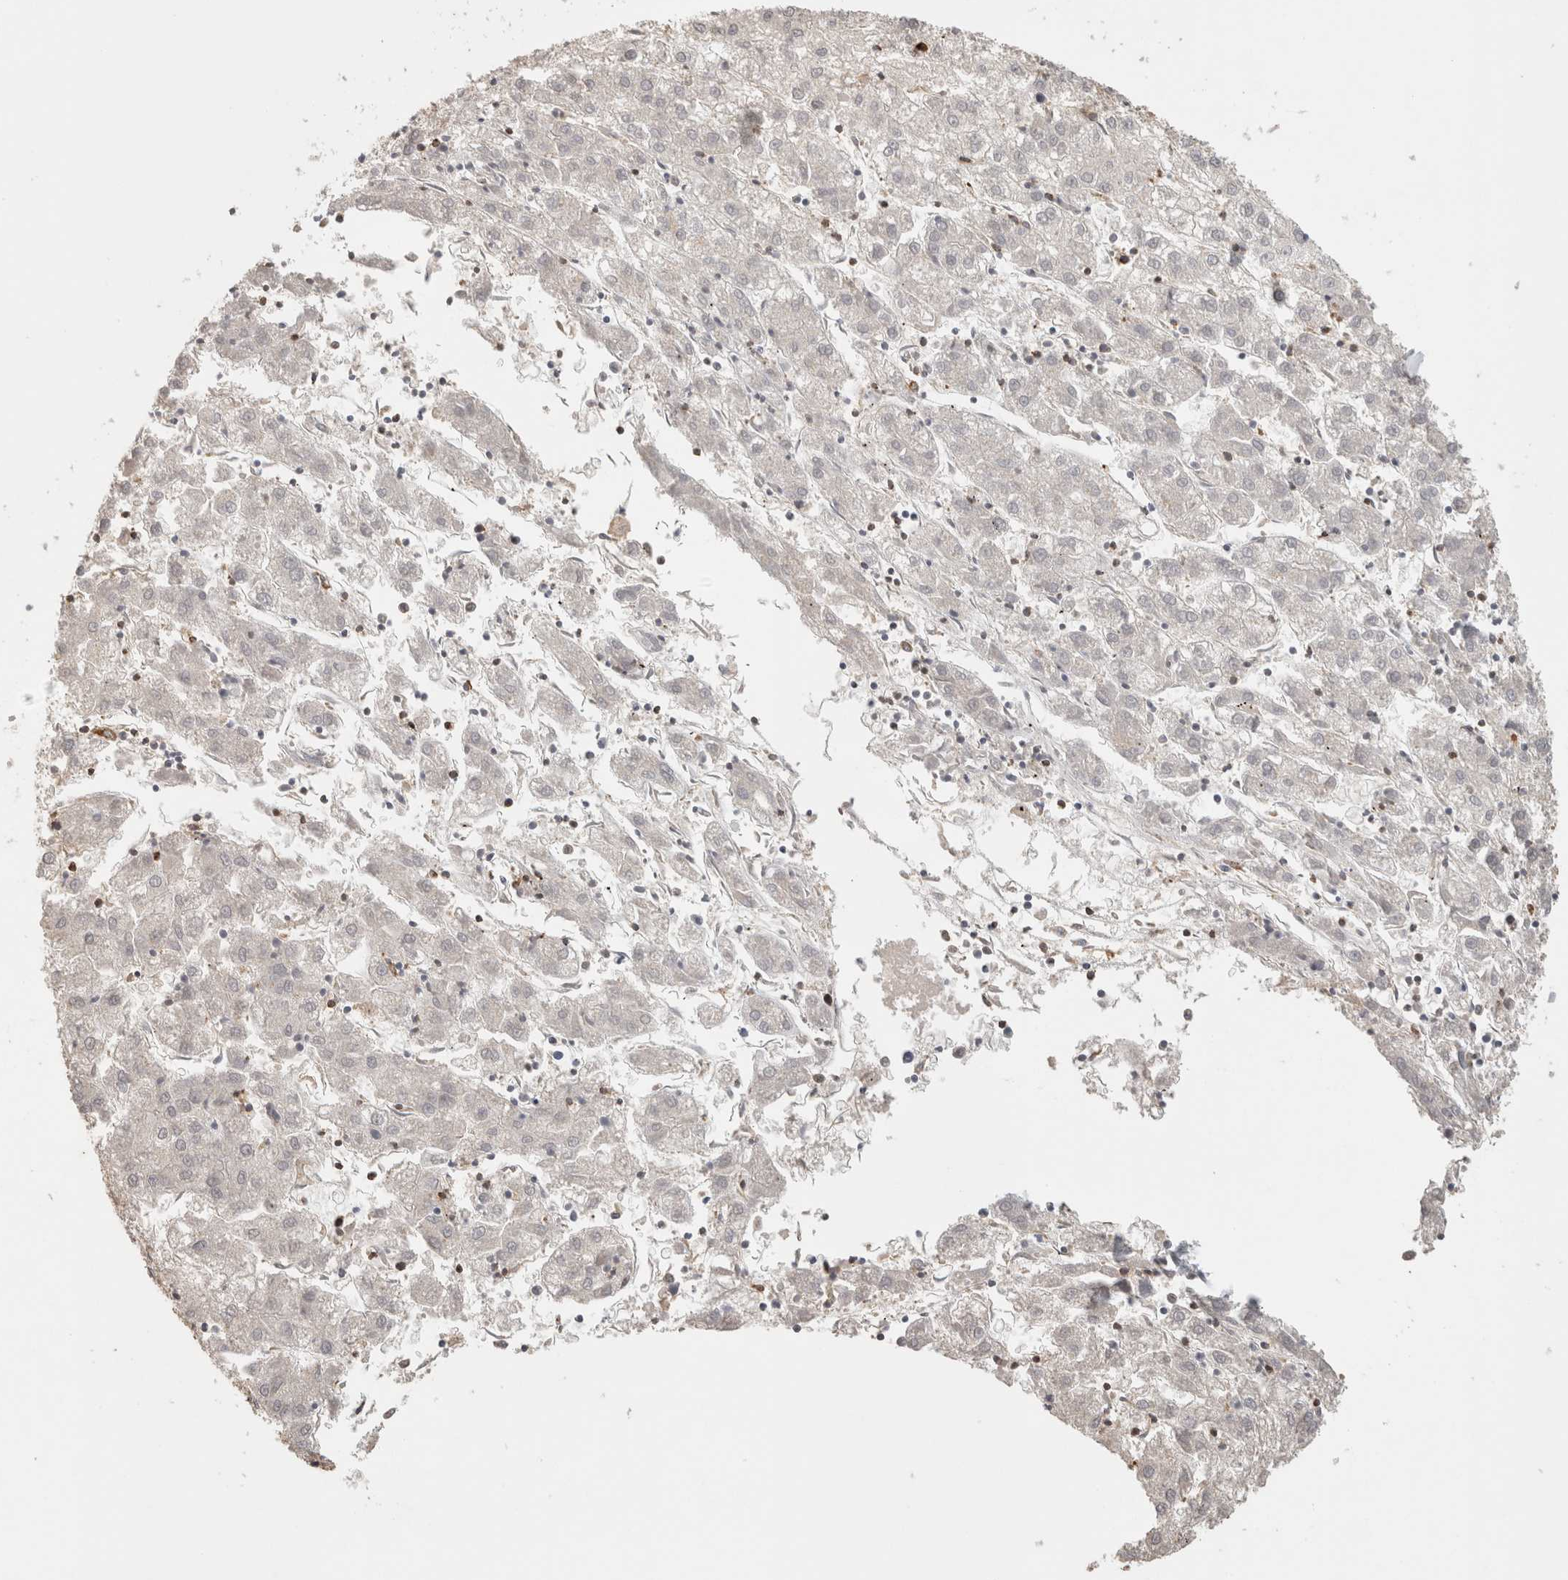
{"staining": {"intensity": "negative", "quantity": "none", "location": "none"}, "tissue": "liver cancer", "cell_type": "Tumor cells", "image_type": "cancer", "snomed": [{"axis": "morphology", "description": "Carcinoma, Hepatocellular, NOS"}, {"axis": "topography", "description": "Liver"}], "caption": "This is an immunohistochemistry (IHC) micrograph of human hepatocellular carcinoma (liver). There is no expression in tumor cells.", "gene": "HAVCR2", "patient": {"sex": "male", "age": 72}}